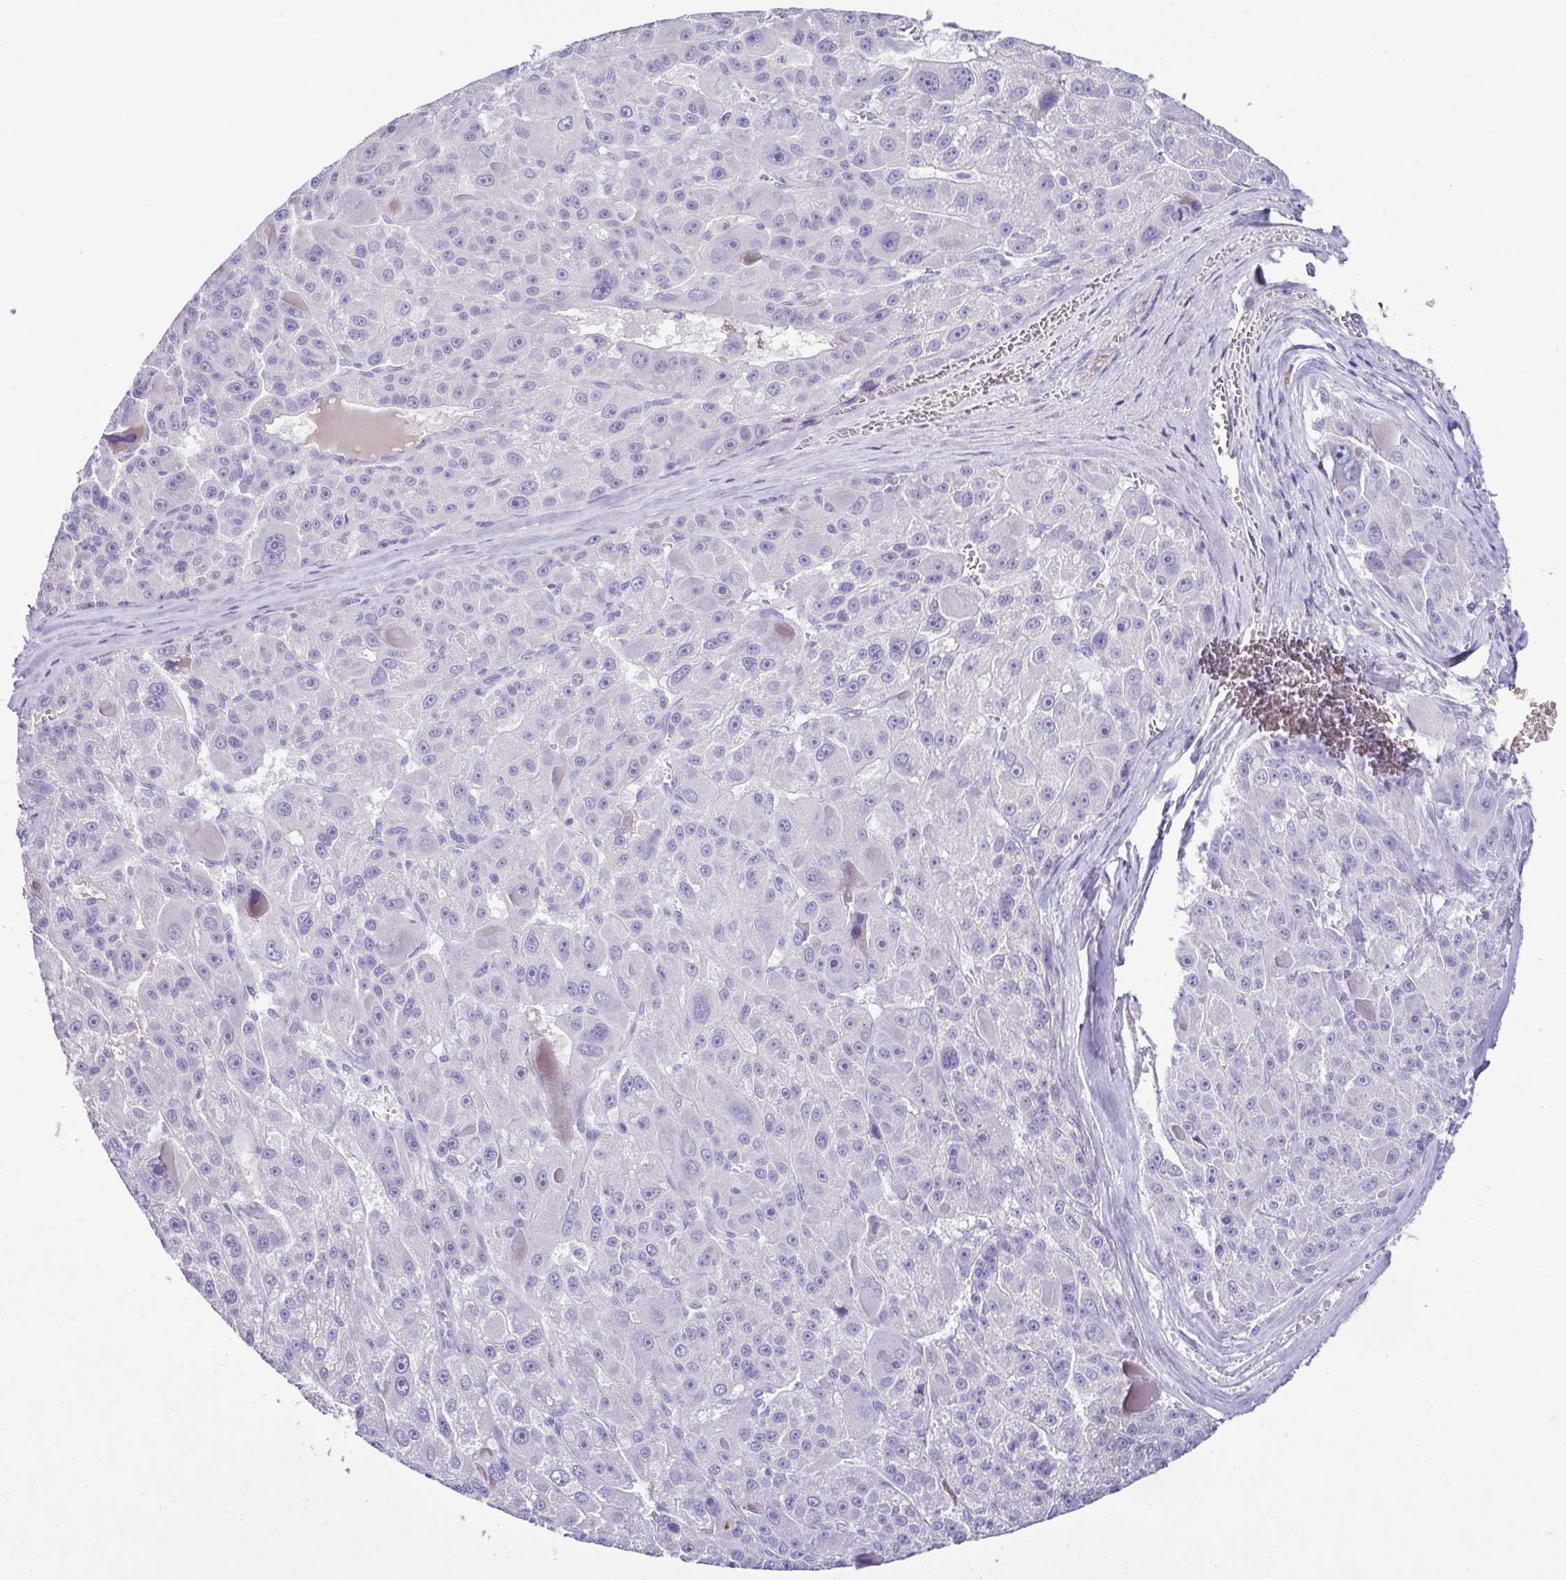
{"staining": {"intensity": "negative", "quantity": "none", "location": "none"}, "tissue": "liver cancer", "cell_type": "Tumor cells", "image_type": "cancer", "snomed": [{"axis": "morphology", "description": "Carcinoma, Hepatocellular, NOS"}, {"axis": "topography", "description": "Liver"}], "caption": "Tumor cells show no significant positivity in hepatocellular carcinoma (liver). (DAB (3,3'-diaminobenzidine) immunohistochemistry (IHC) with hematoxylin counter stain).", "gene": "MARCO", "patient": {"sex": "male", "age": 76}}